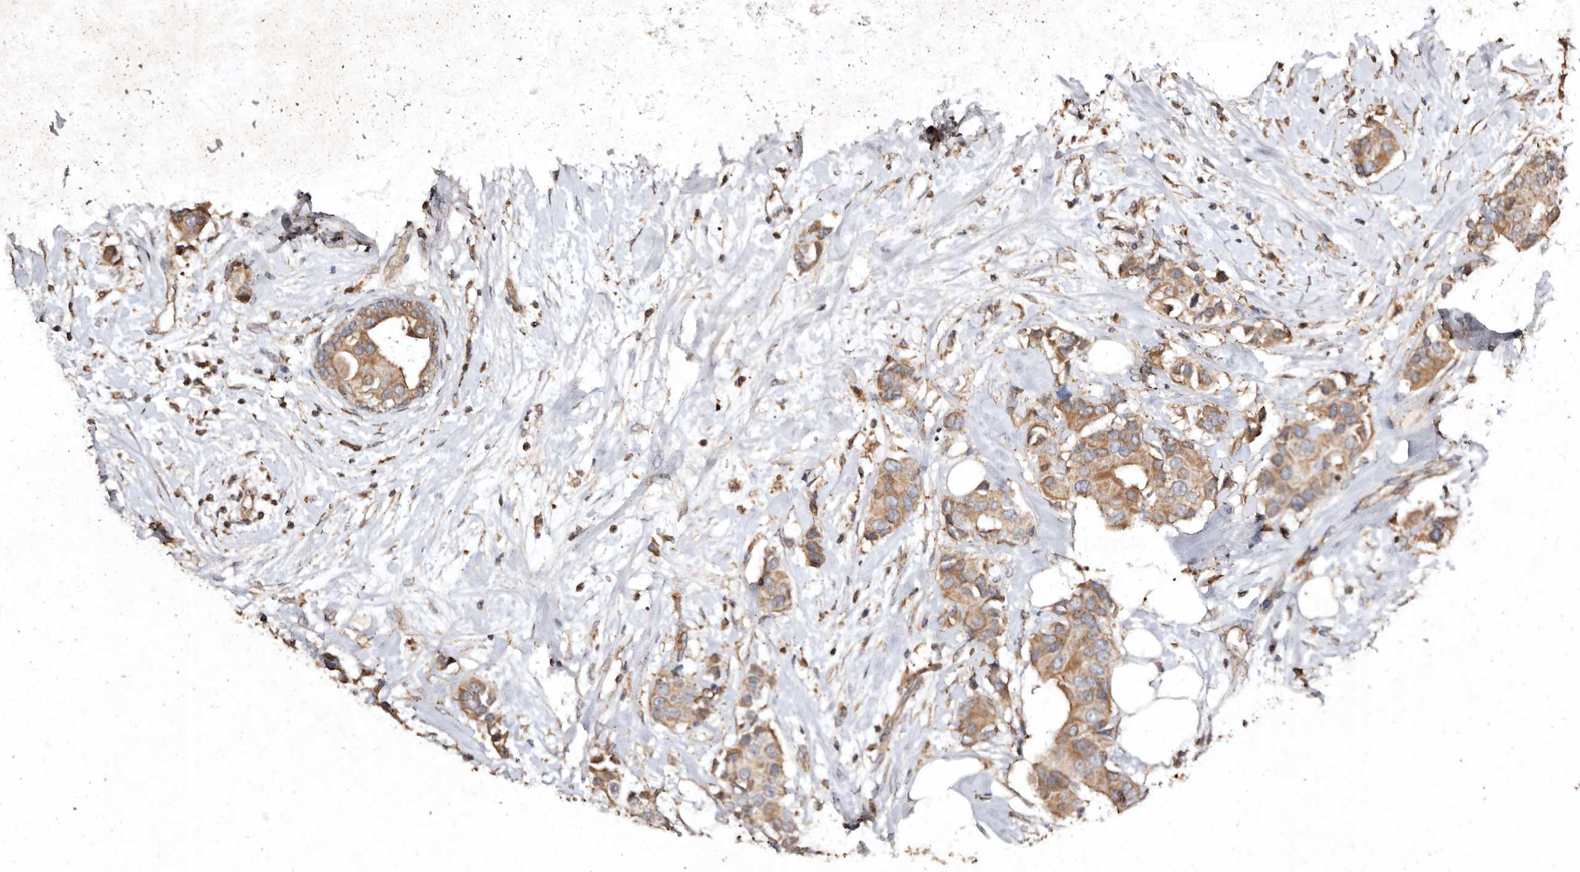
{"staining": {"intensity": "moderate", "quantity": ">75%", "location": "cytoplasmic/membranous"}, "tissue": "breast cancer", "cell_type": "Tumor cells", "image_type": "cancer", "snomed": [{"axis": "morphology", "description": "Normal tissue, NOS"}, {"axis": "morphology", "description": "Duct carcinoma"}, {"axis": "topography", "description": "Breast"}], "caption": "DAB immunohistochemical staining of infiltrating ductal carcinoma (breast) demonstrates moderate cytoplasmic/membranous protein positivity in approximately >75% of tumor cells. Ihc stains the protein in brown and the nuclei are stained blue.", "gene": "FARS2", "patient": {"sex": "female", "age": 39}}